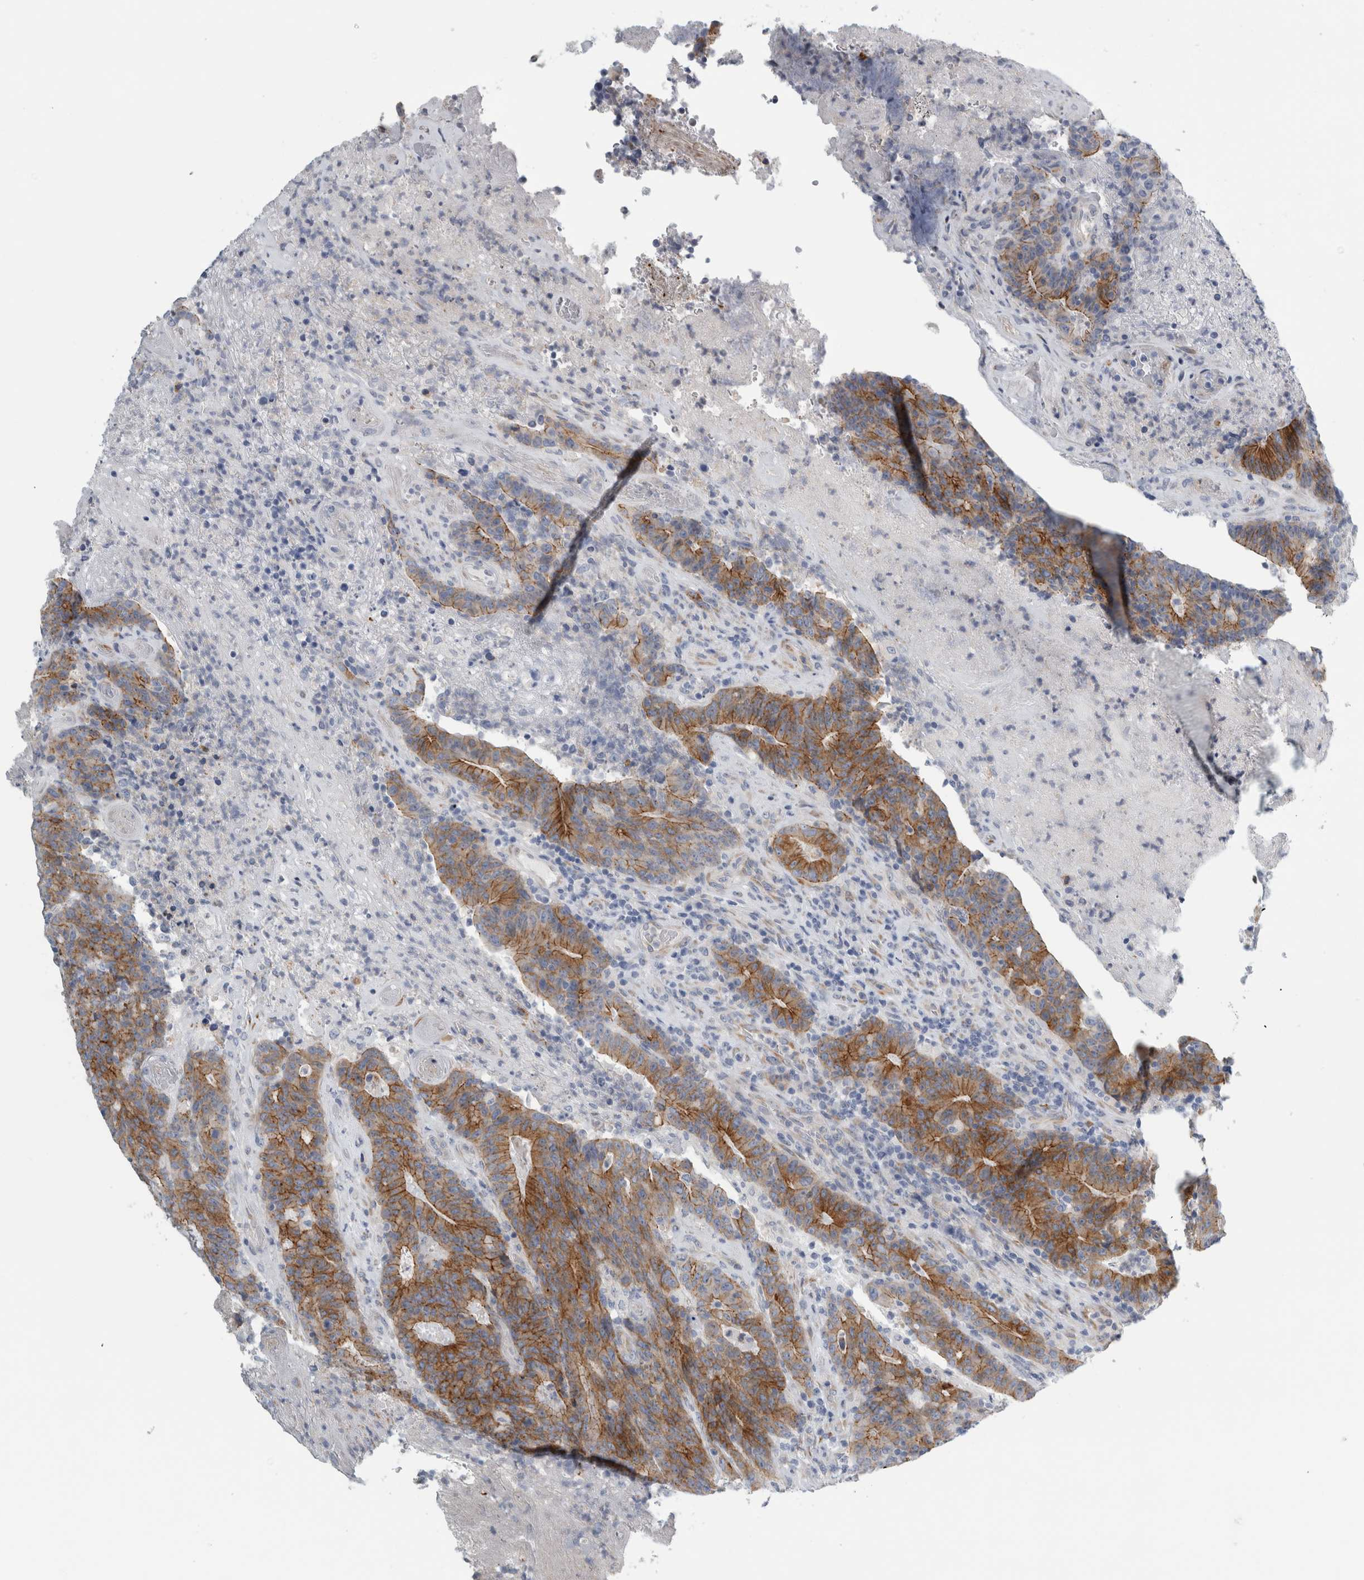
{"staining": {"intensity": "moderate", "quantity": ">75%", "location": "cytoplasmic/membranous"}, "tissue": "colorectal cancer", "cell_type": "Tumor cells", "image_type": "cancer", "snomed": [{"axis": "morphology", "description": "Normal tissue, NOS"}, {"axis": "morphology", "description": "Adenocarcinoma, NOS"}, {"axis": "topography", "description": "Colon"}], "caption": "A medium amount of moderate cytoplasmic/membranous positivity is identified in approximately >75% of tumor cells in colorectal adenocarcinoma tissue.", "gene": "B3GNT3", "patient": {"sex": "female", "age": 75}}